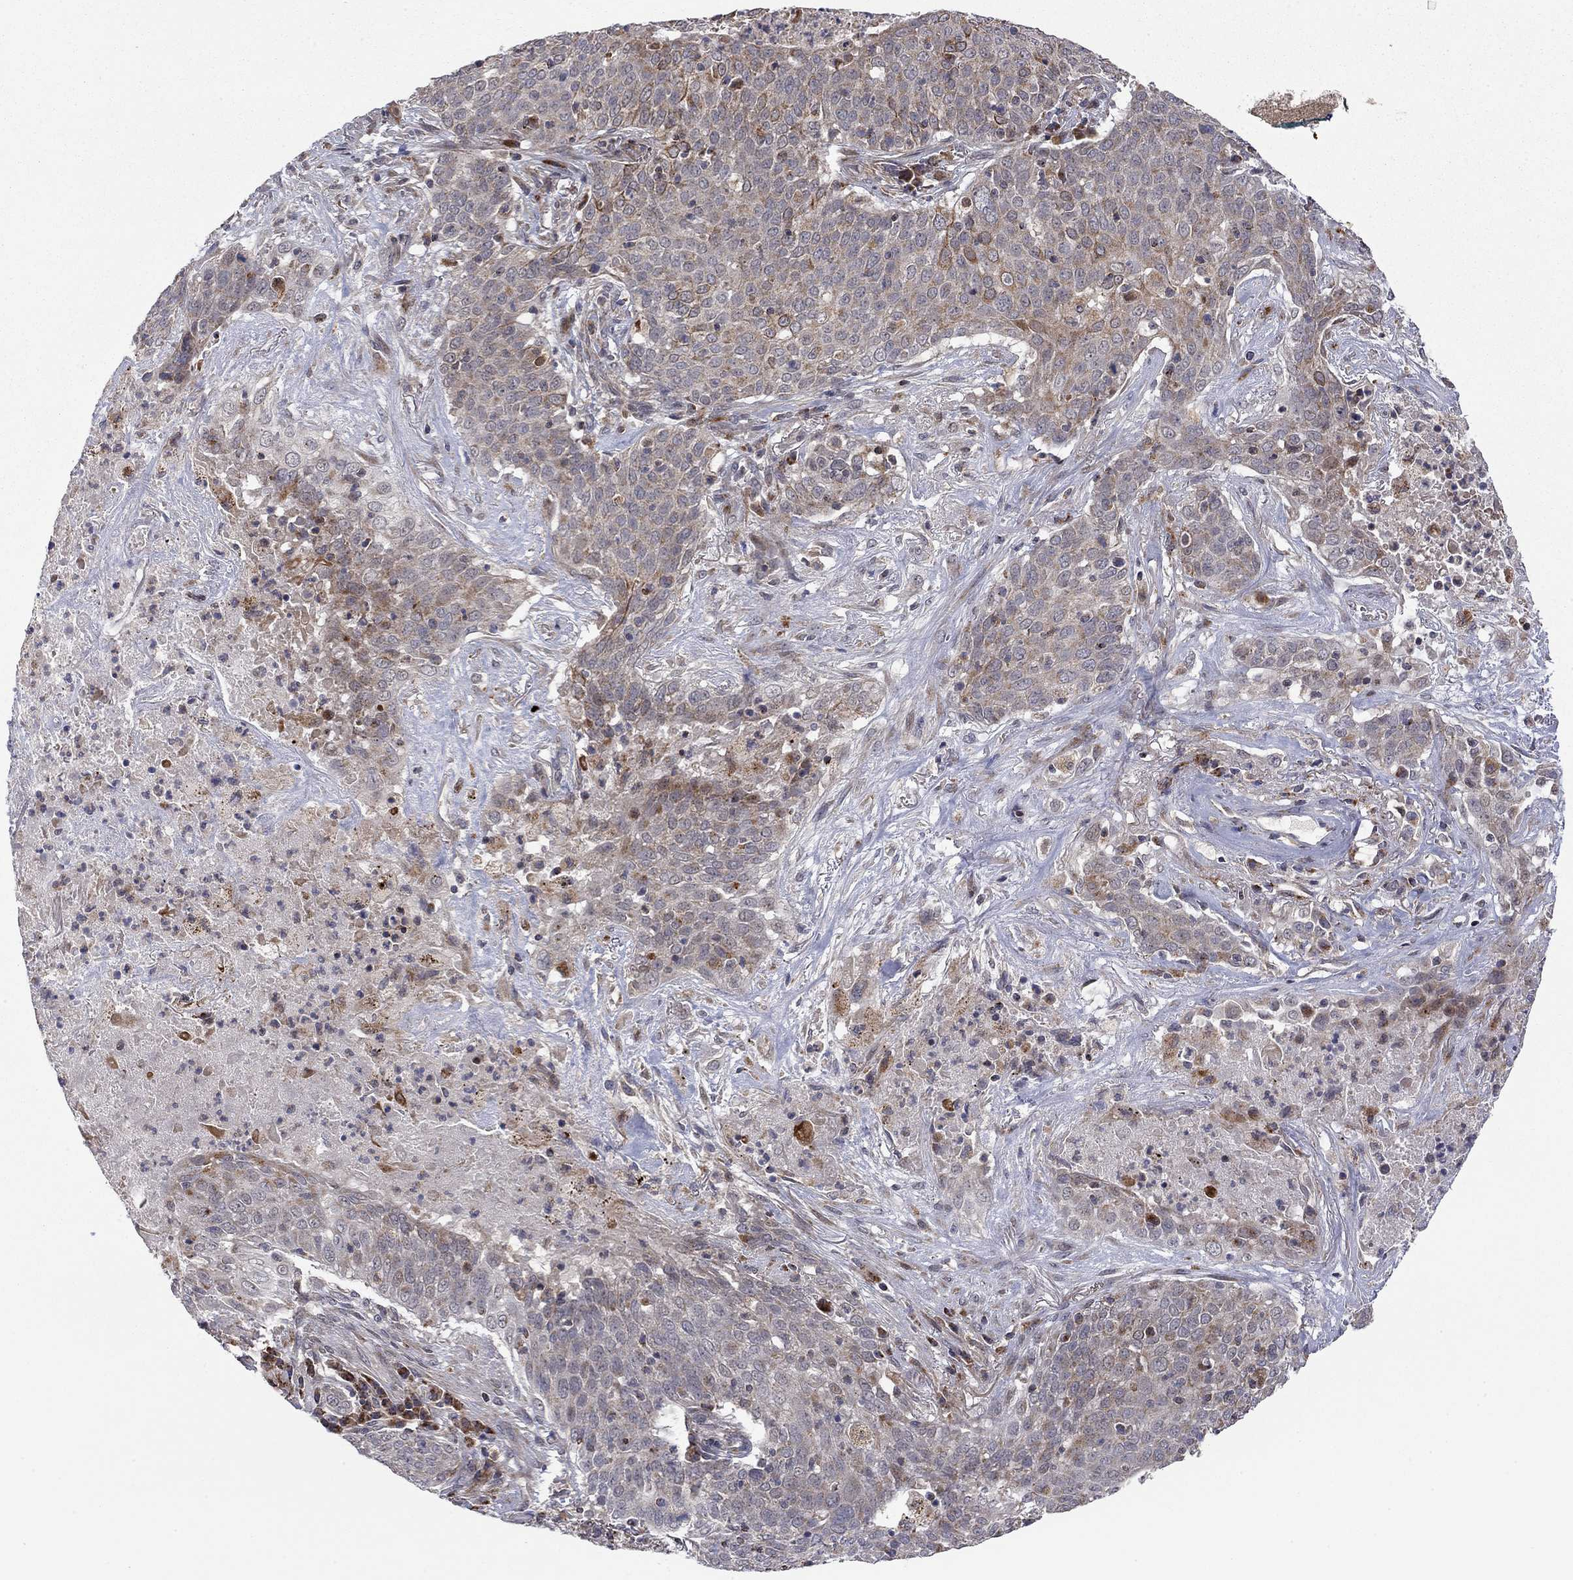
{"staining": {"intensity": "strong", "quantity": "<25%", "location": "cytoplasmic/membranous"}, "tissue": "lung cancer", "cell_type": "Tumor cells", "image_type": "cancer", "snomed": [{"axis": "morphology", "description": "Squamous cell carcinoma, NOS"}, {"axis": "topography", "description": "Lung"}], "caption": "Lung cancer tissue displays strong cytoplasmic/membranous staining in about <25% of tumor cells", "gene": "IDS", "patient": {"sex": "male", "age": 82}}